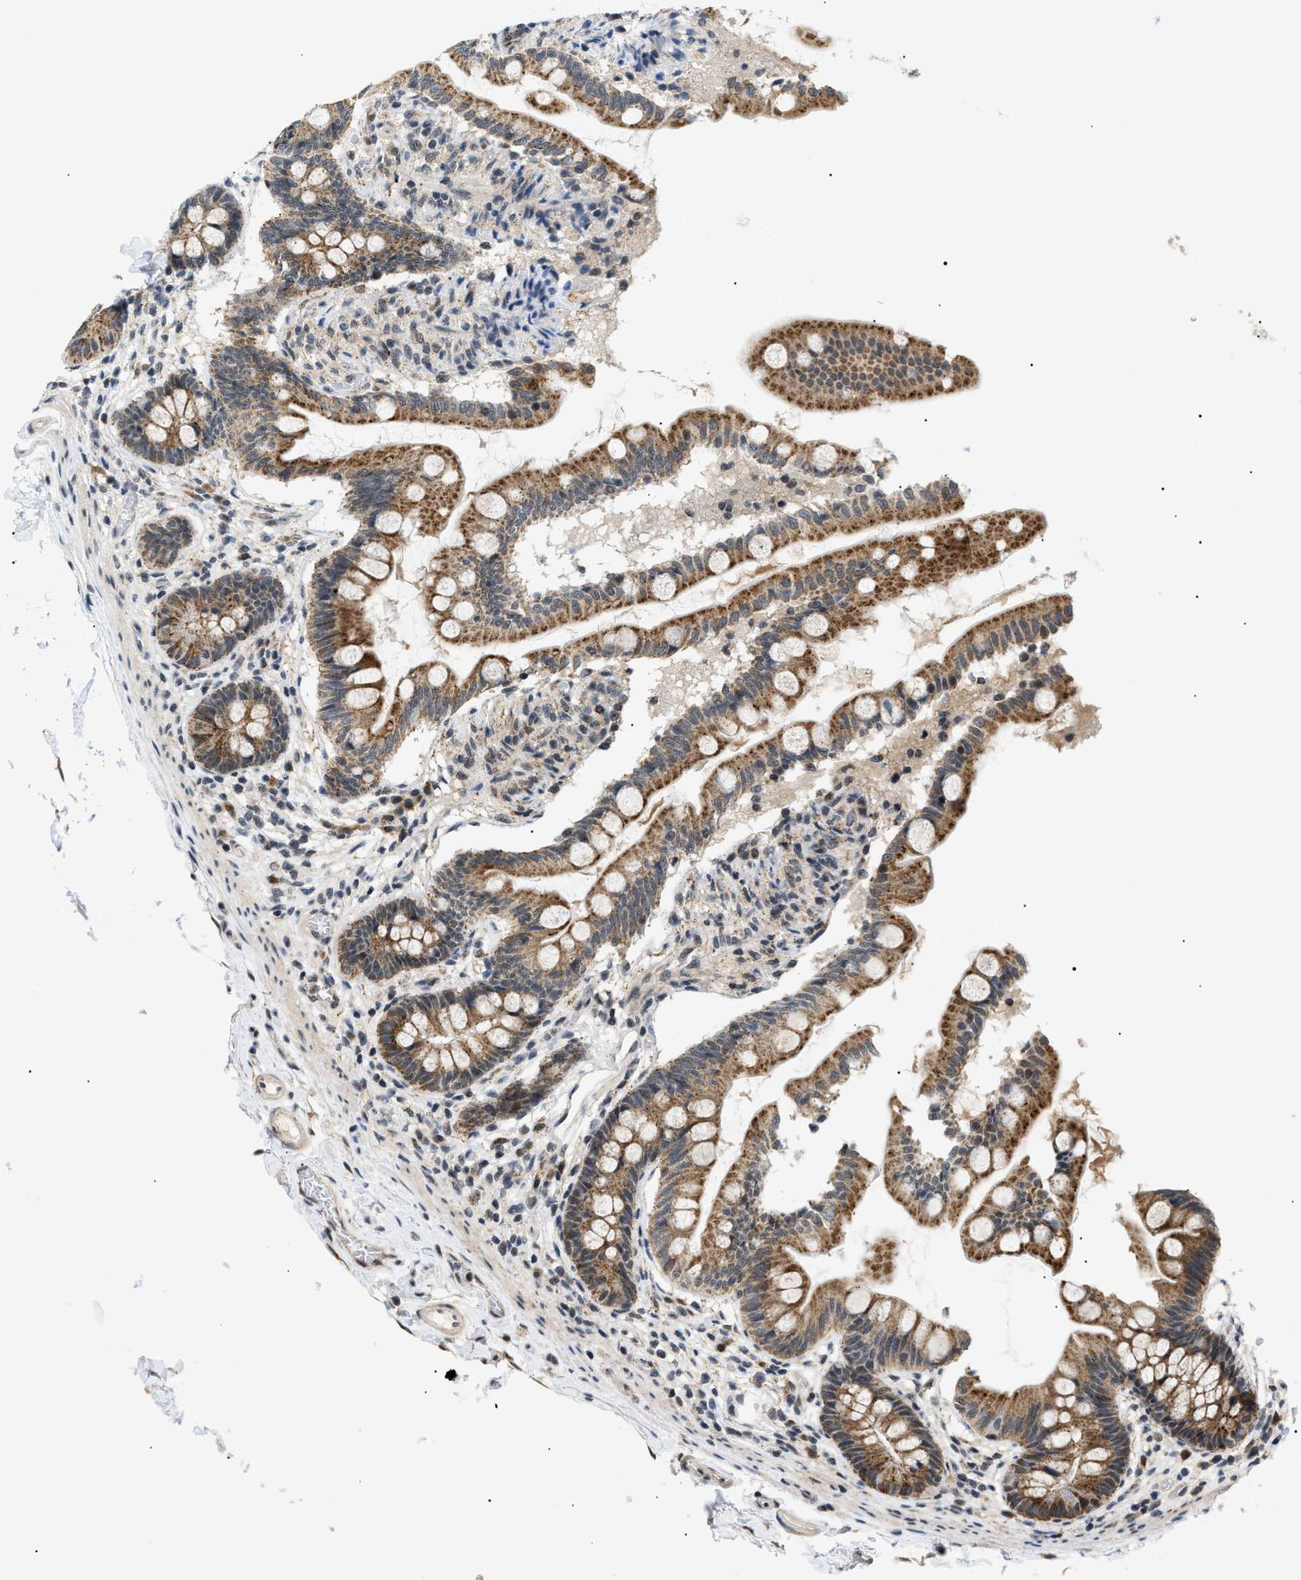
{"staining": {"intensity": "moderate", "quantity": ">75%", "location": "cytoplasmic/membranous"}, "tissue": "small intestine", "cell_type": "Glandular cells", "image_type": "normal", "snomed": [{"axis": "morphology", "description": "Normal tissue, NOS"}, {"axis": "topography", "description": "Small intestine"}], "caption": "Small intestine stained for a protein displays moderate cytoplasmic/membranous positivity in glandular cells. Nuclei are stained in blue.", "gene": "ZBTB11", "patient": {"sex": "female", "age": 56}}